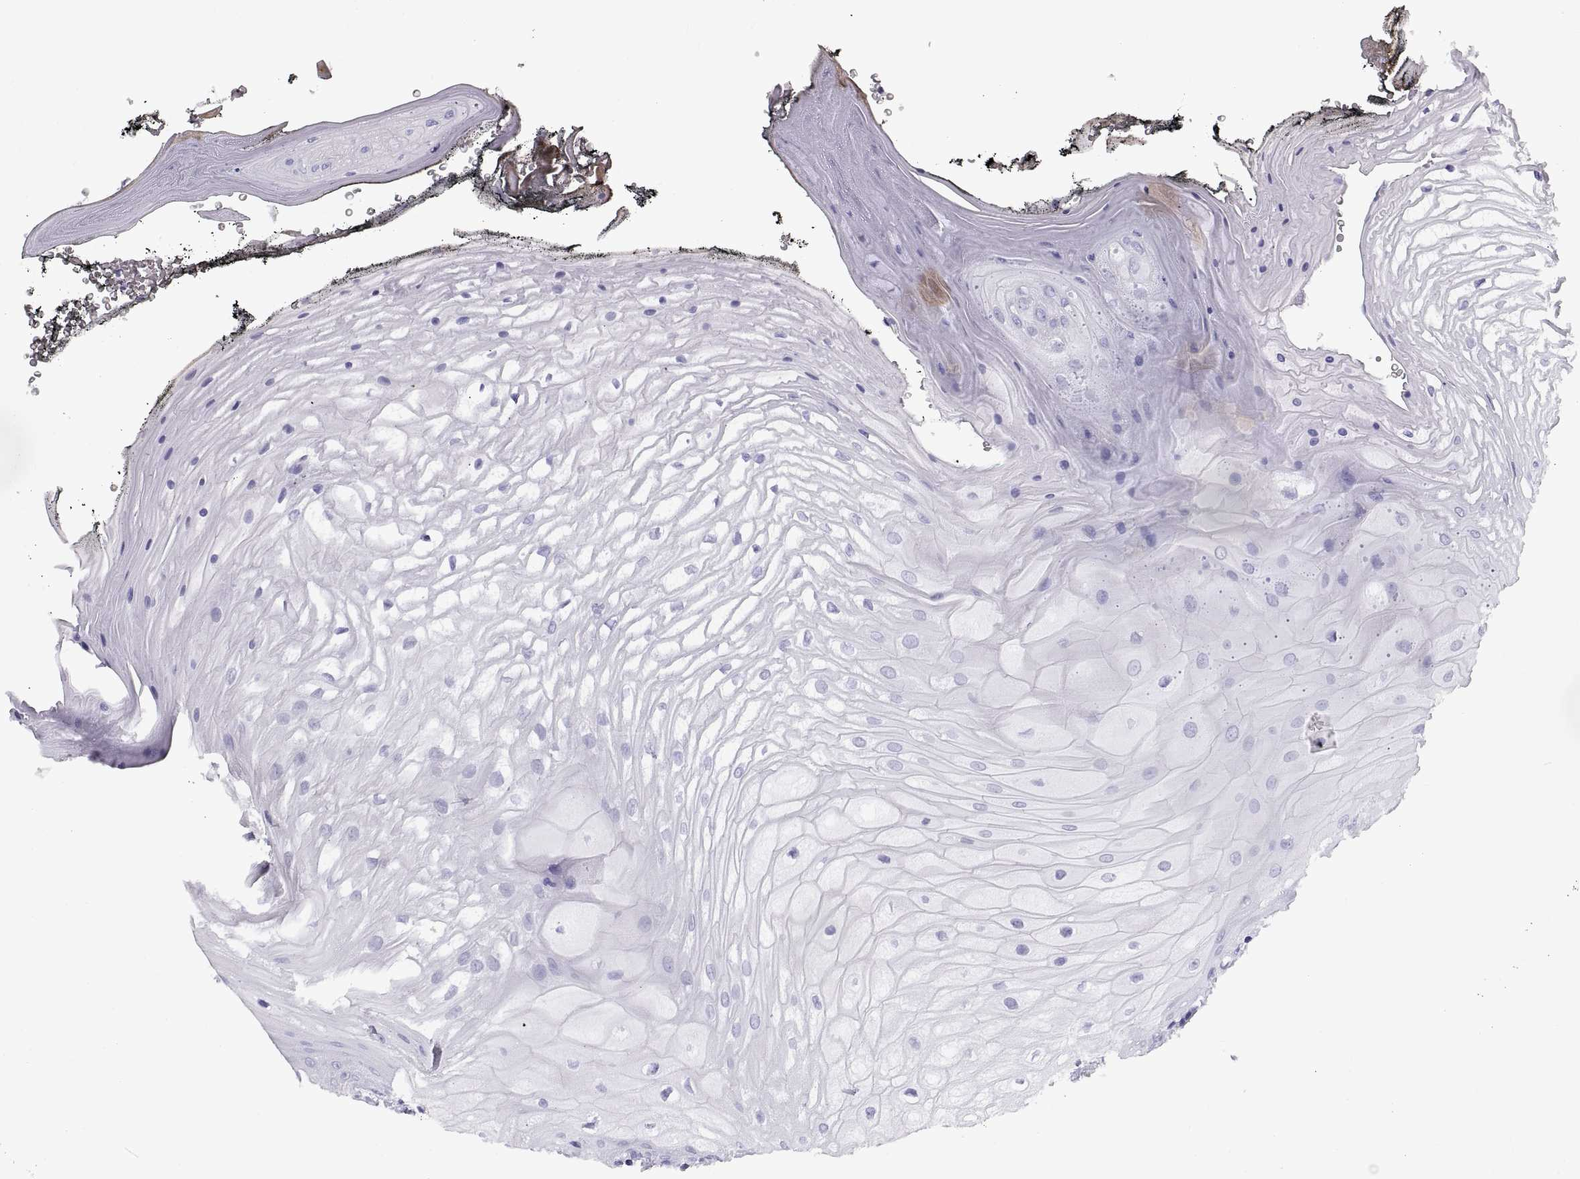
{"staining": {"intensity": "negative", "quantity": "none", "location": "none"}, "tissue": "oral mucosa", "cell_type": "Squamous epithelial cells", "image_type": "normal", "snomed": [{"axis": "morphology", "description": "Normal tissue, NOS"}, {"axis": "morphology", "description": "Squamous cell carcinoma, NOS"}, {"axis": "topography", "description": "Oral tissue"}, {"axis": "topography", "description": "Head-Neck"}], "caption": "The IHC micrograph has no significant positivity in squamous epithelial cells of oral mucosa. (DAB (3,3'-diaminobenzidine) immunohistochemistry with hematoxylin counter stain).", "gene": "RLBP1", "patient": {"sex": "male", "age": 65}}